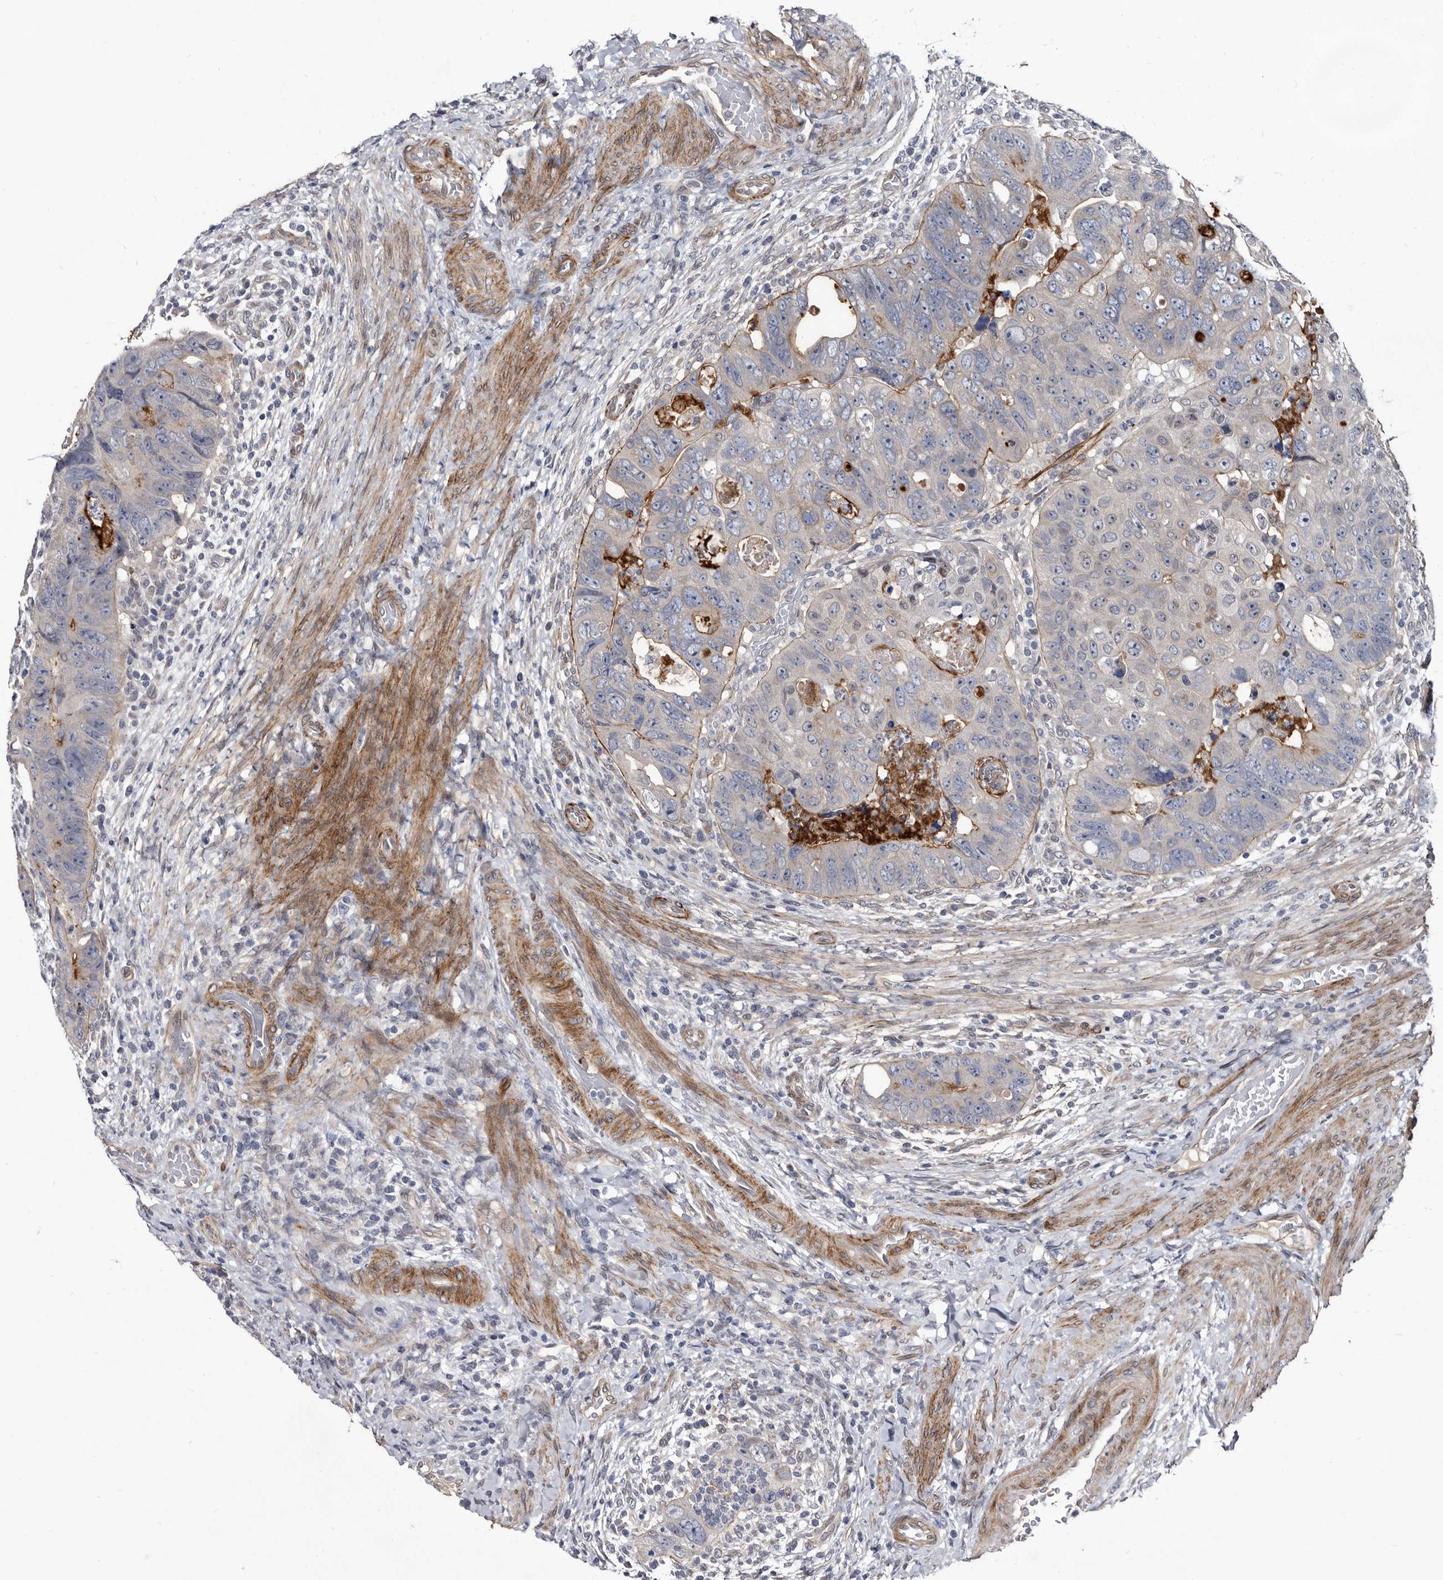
{"staining": {"intensity": "weak", "quantity": "<25%", "location": "cytoplasmic/membranous"}, "tissue": "colorectal cancer", "cell_type": "Tumor cells", "image_type": "cancer", "snomed": [{"axis": "morphology", "description": "Adenocarcinoma, NOS"}, {"axis": "topography", "description": "Rectum"}], "caption": "Immunohistochemistry micrograph of neoplastic tissue: colorectal adenocarcinoma stained with DAB exhibits no significant protein staining in tumor cells.", "gene": "PROM1", "patient": {"sex": "male", "age": 59}}